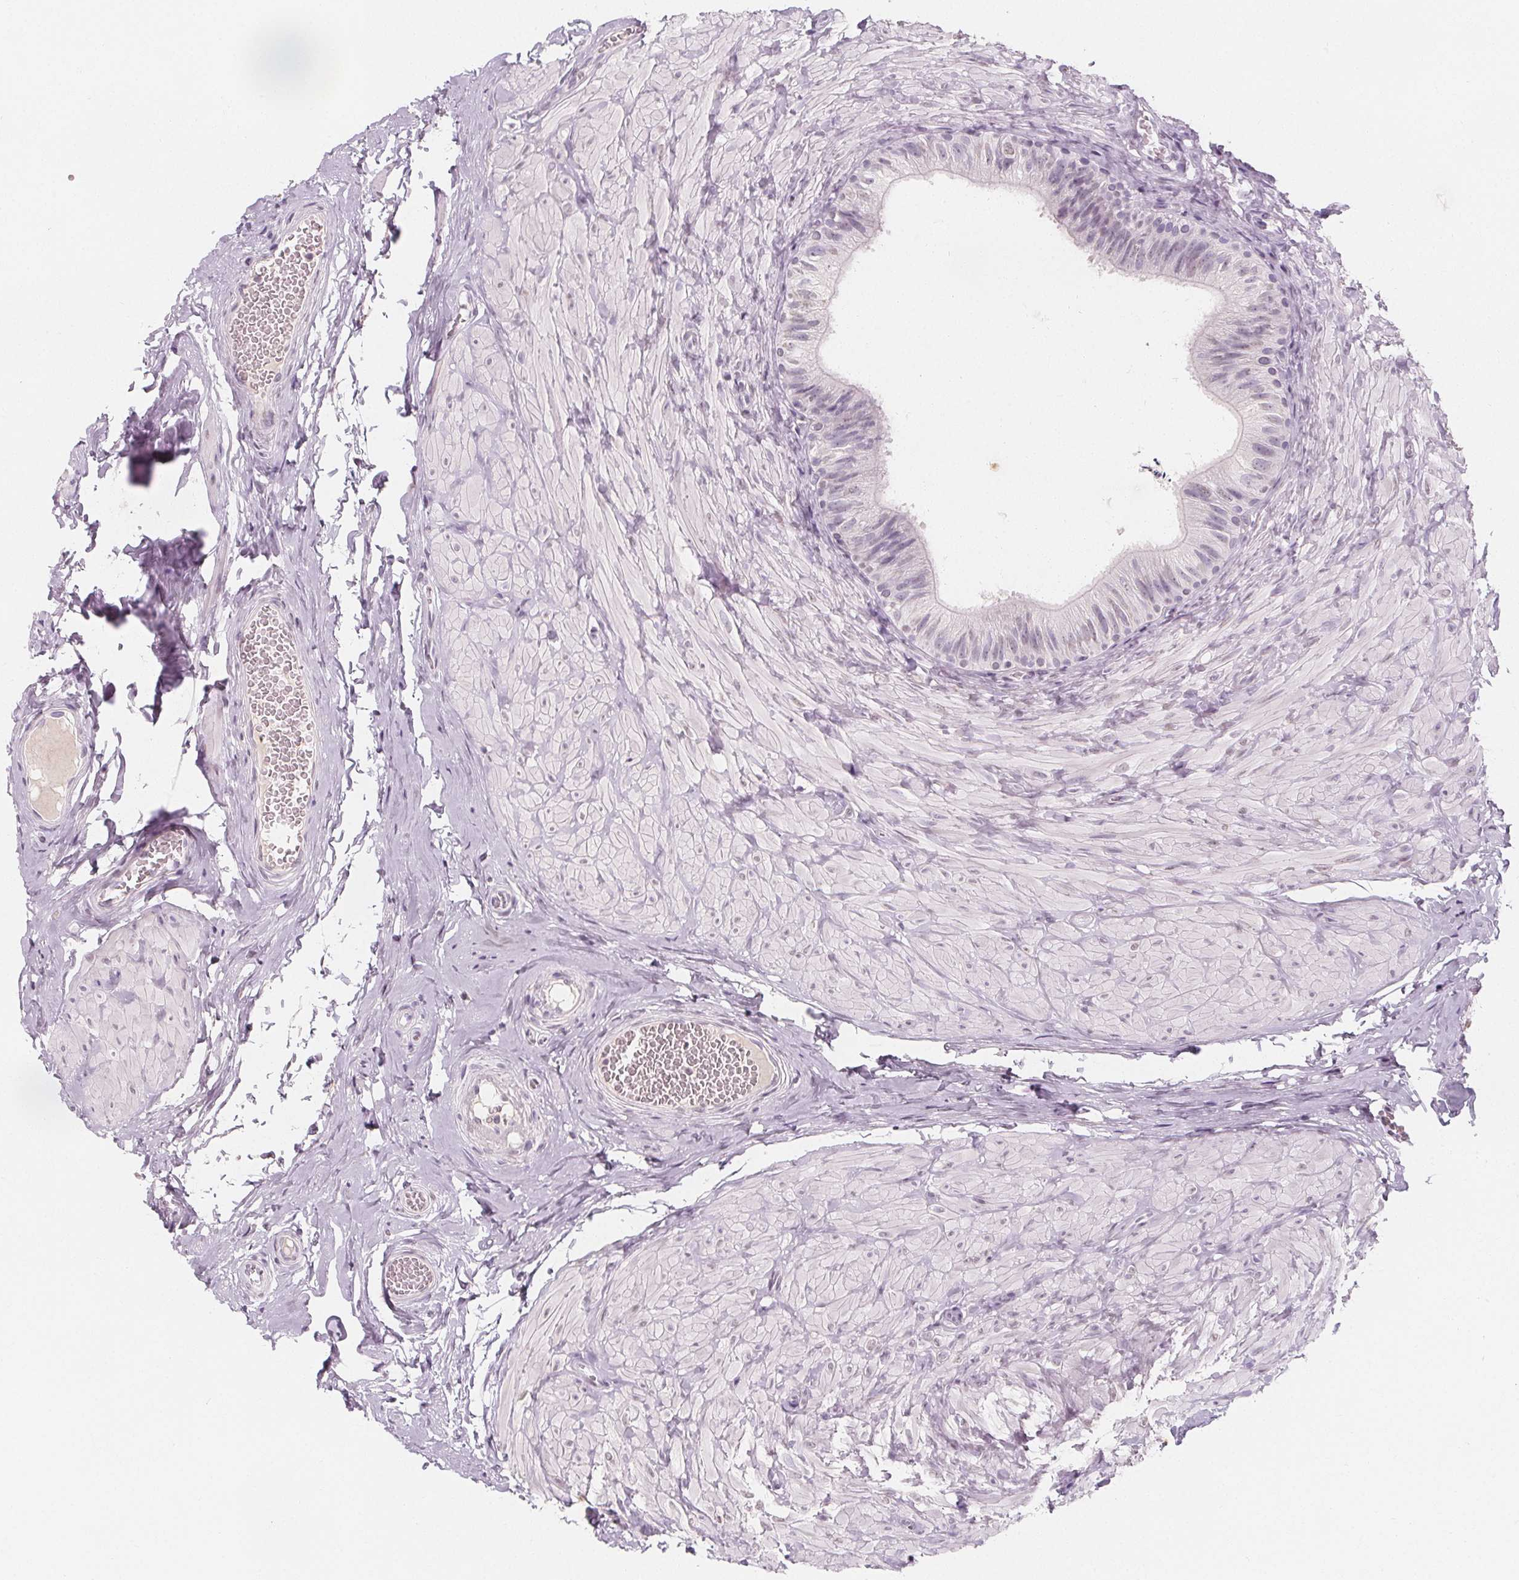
{"staining": {"intensity": "negative", "quantity": "none", "location": "none"}, "tissue": "epididymis", "cell_type": "Glandular cells", "image_type": "normal", "snomed": [{"axis": "morphology", "description": "Normal tissue, NOS"}, {"axis": "topography", "description": "Epididymis, spermatic cord, NOS"}, {"axis": "topography", "description": "Epididymis"}, {"axis": "topography", "description": "Peripheral nerve tissue"}], "caption": "A high-resolution micrograph shows immunohistochemistry staining of benign epididymis, which exhibits no significant staining in glandular cells.", "gene": "DBX2", "patient": {"sex": "male", "age": 29}}